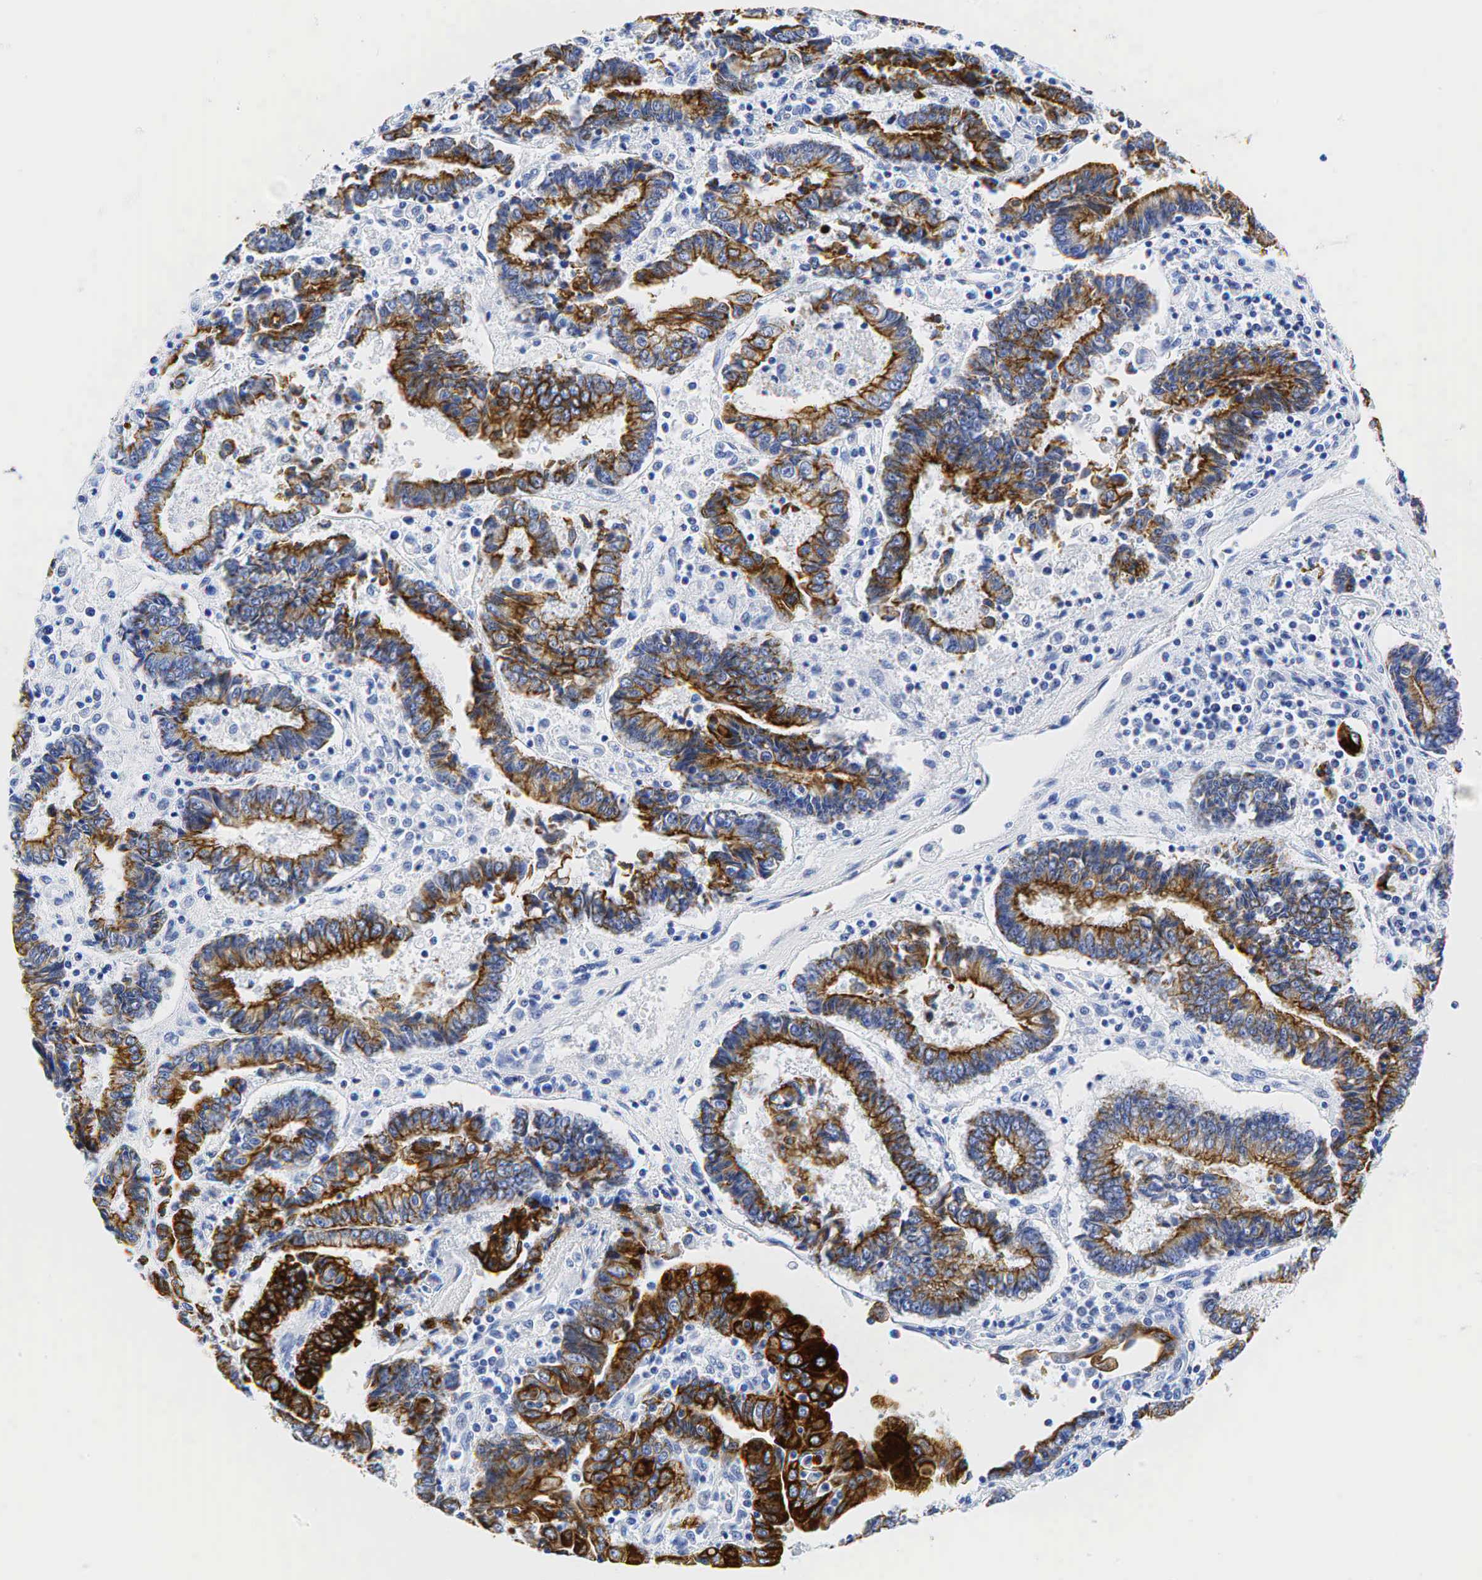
{"staining": {"intensity": "strong", "quantity": ">75%", "location": "cytoplasmic/membranous"}, "tissue": "endometrial cancer", "cell_type": "Tumor cells", "image_type": "cancer", "snomed": [{"axis": "morphology", "description": "Adenocarcinoma, NOS"}, {"axis": "topography", "description": "Endometrium"}], "caption": "Human adenocarcinoma (endometrial) stained for a protein (brown) reveals strong cytoplasmic/membranous positive expression in approximately >75% of tumor cells.", "gene": "KRT18", "patient": {"sex": "female", "age": 75}}